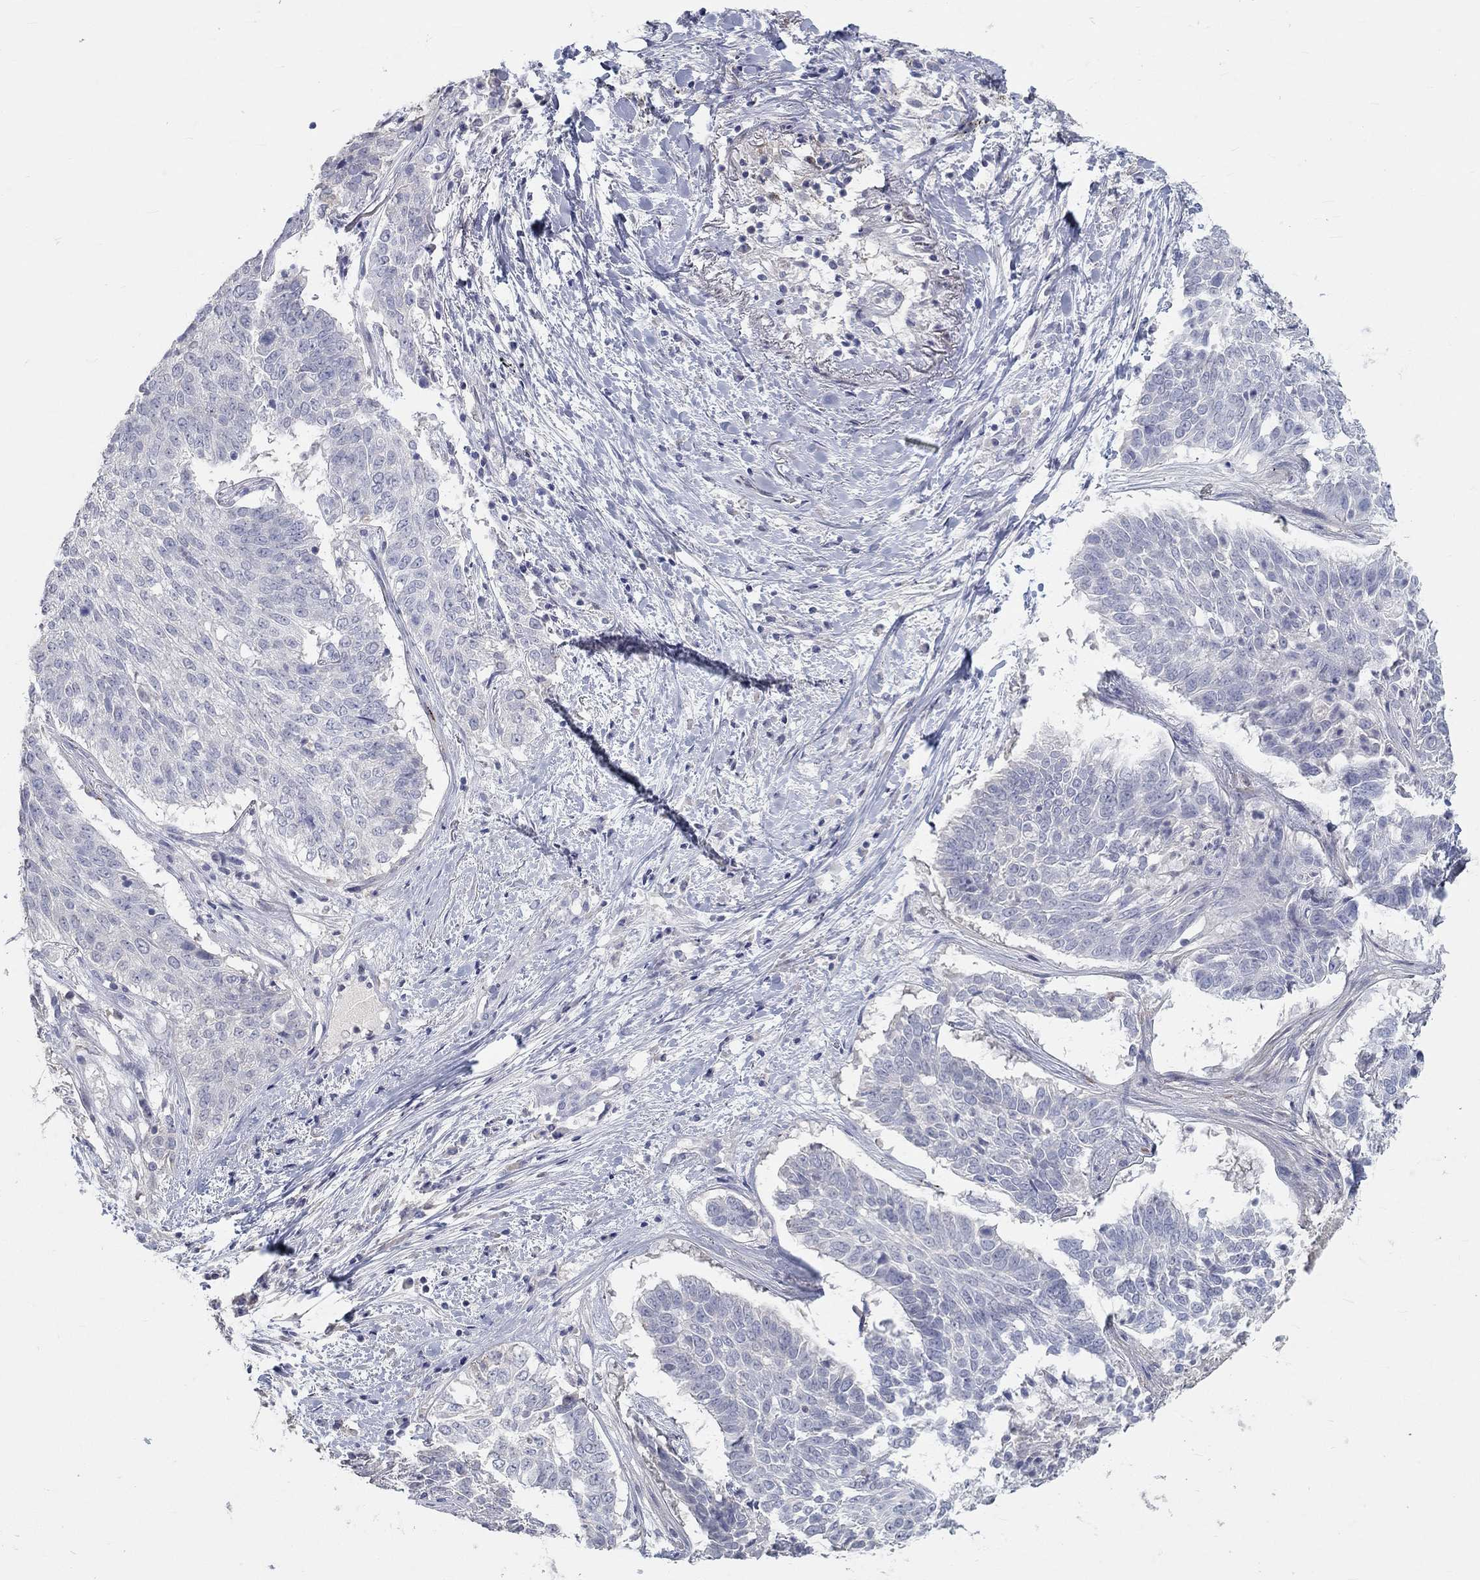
{"staining": {"intensity": "negative", "quantity": "none", "location": "none"}, "tissue": "lung cancer", "cell_type": "Tumor cells", "image_type": "cancer", "snomed": [{"axis": "morphology", "description": "Squamous cell carcinoma, NOS"}, {"axis": "topography", "description": "Lung"}], "caption": "High magnification brightfield microscopy of lung cancer (squamous cell carcinoma) stained with DAB (brown) and counterstained with hematoxylin (blue): tumor cells show no significant staining.", "gene": "FGF2", "patient": {"sex": "male", "age": 64}}